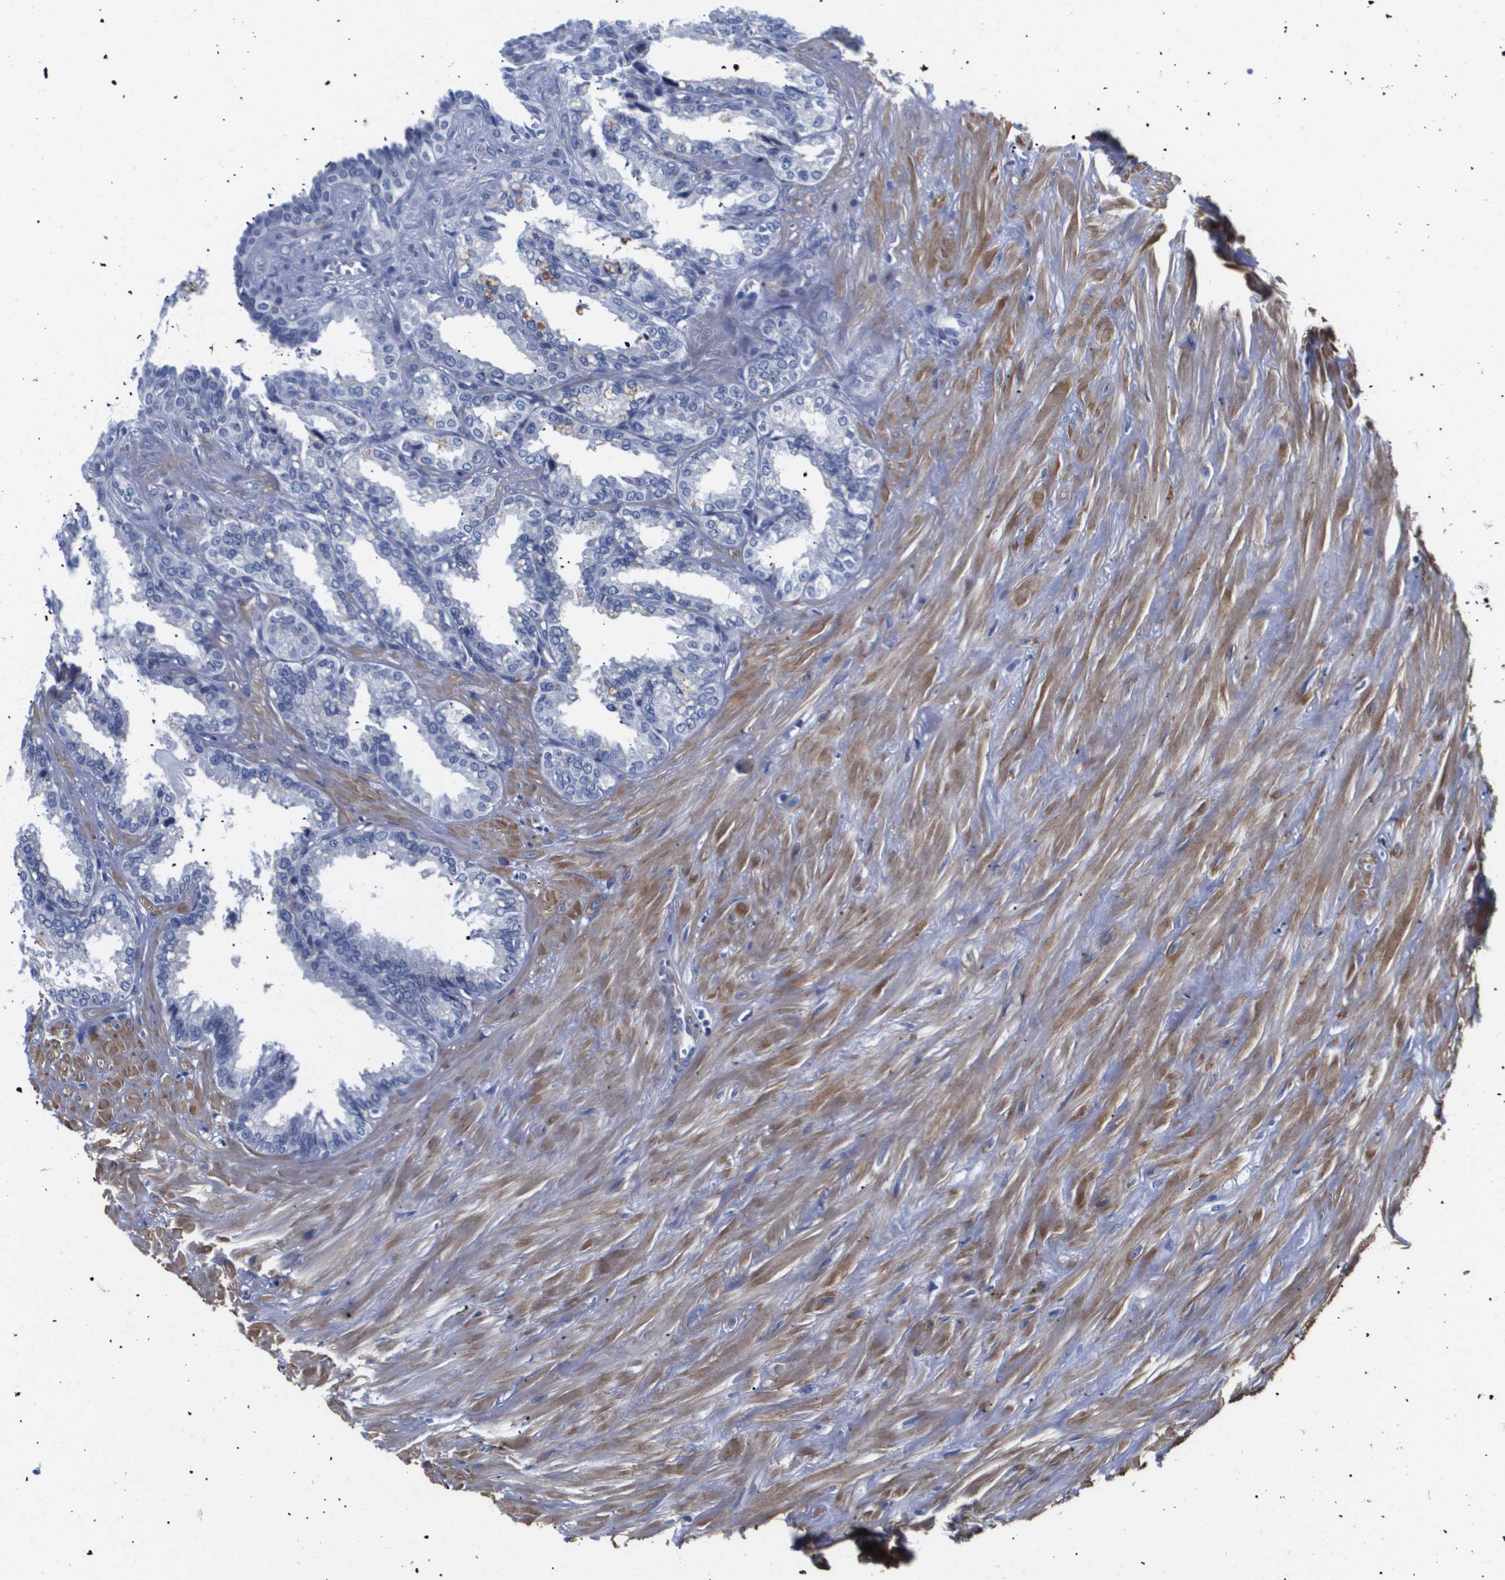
{"staining": {"intensity": "negative", "quantity": "none", "location": "none"}, "tissue": "seminal vesicle", "cell_type": "Glandular cells", "image_type": "normal", "snomed": [{"axis": "morphology", "description": "Normal tissue, NOS"}, {"axis": "topography", "description": "Seminal veicle"}], "caption": "Immunohistochemistry (IHC) histopathology image of unremarkable seminal vesicle: human seminal vesicle stained with DAB displays no significant protein expression in glandular cells. Nuclei are stained in blue.", "gene": "SHD", "patient": {"sex": "male", "age": 64}}